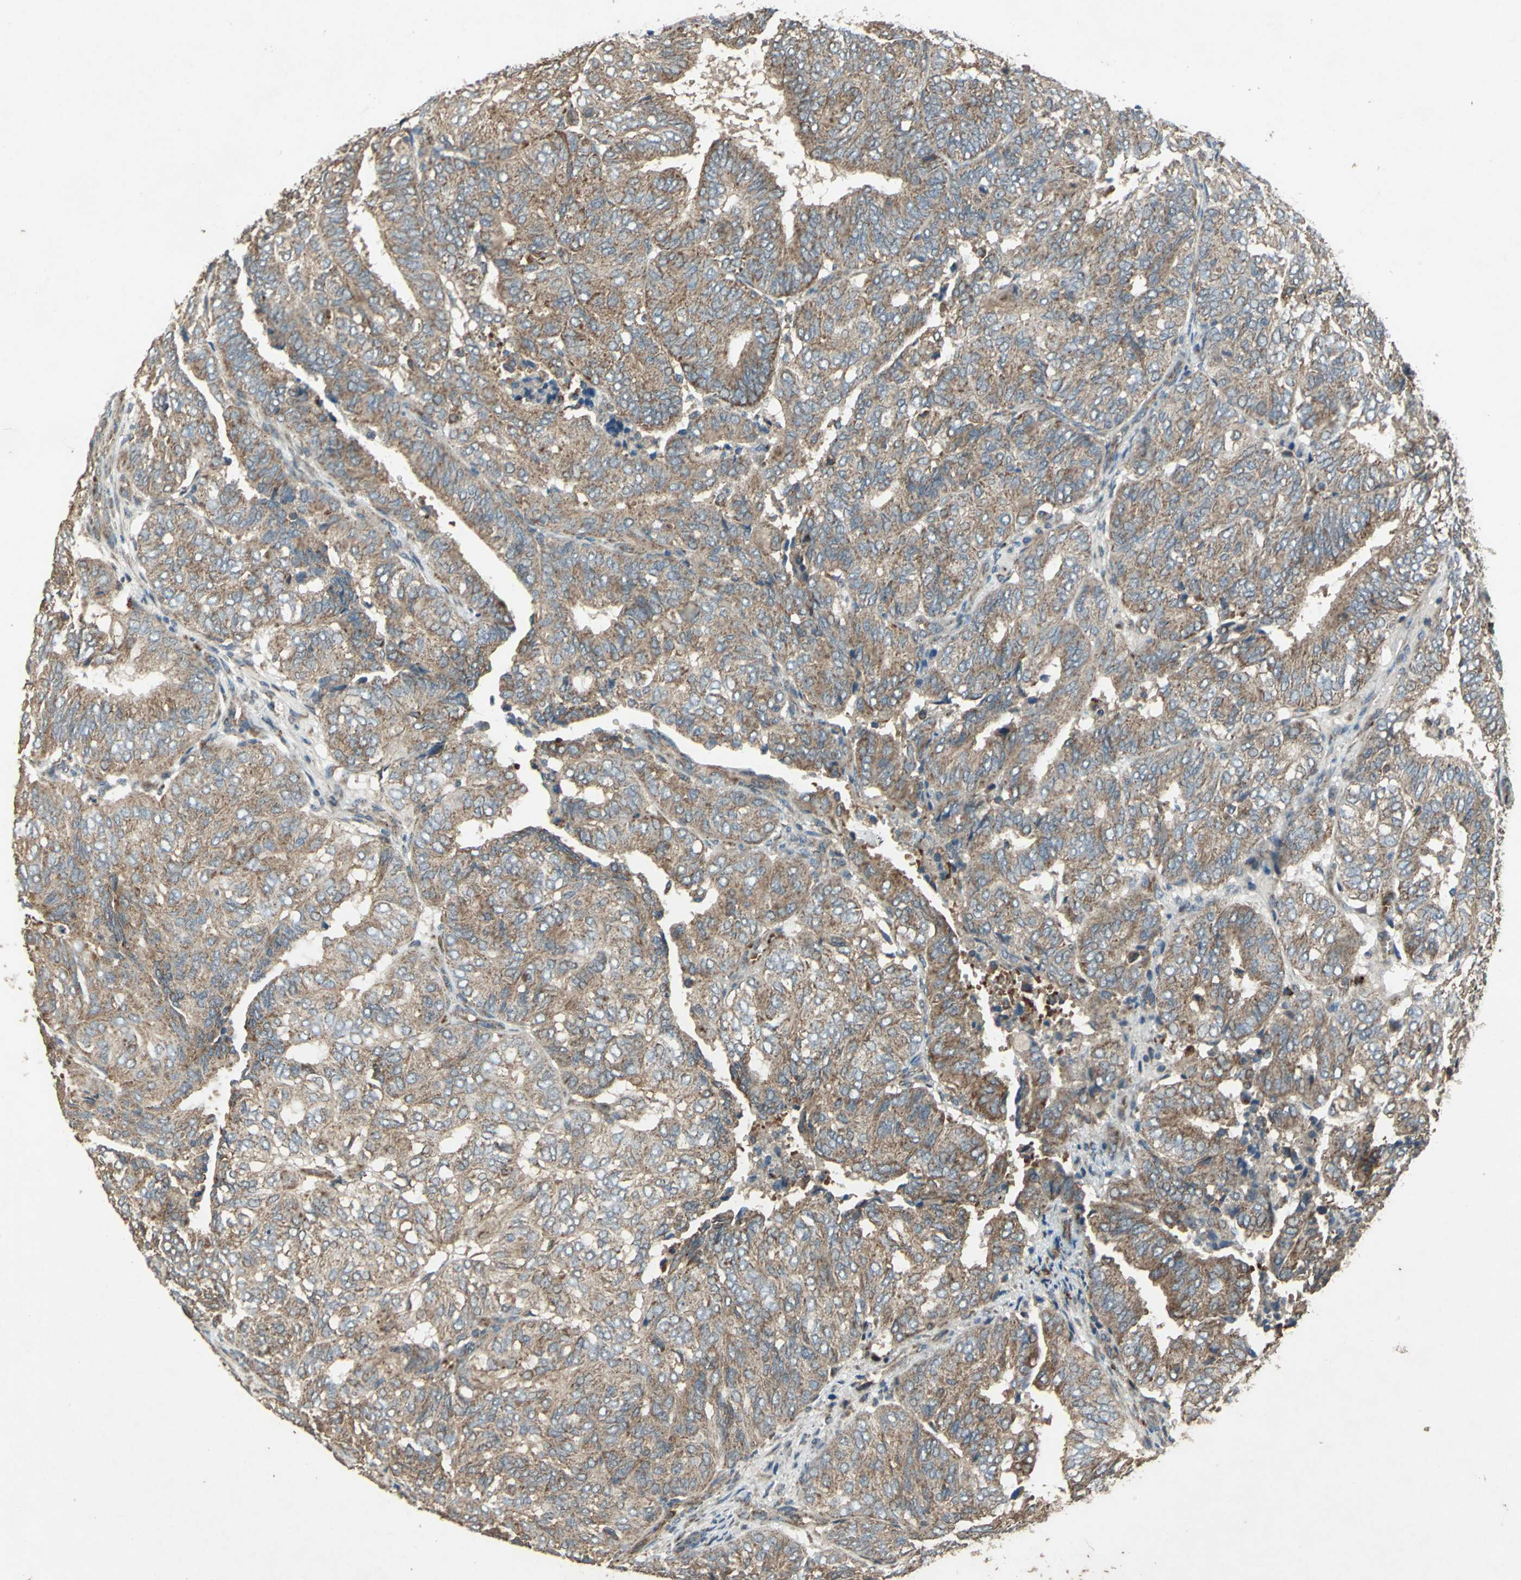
{"staining": {"intensity": "strong", "quantity": ">75%", "location": "cytoplasmic/membranous"}, "tissue": "endometrial cancer", "cell_type": "Tumor cells", "image_type": "cancer", "snomed": [{"axis": "morphology", "description": "Adenocarcinoma, NOS"}, {"axis": "topography", "description": "Uterus"}], "caption": "Human endometrial cancer (adenocarcinoma) stained for a protein (brown) shows strong cytoplasmic/membranous positive expression in approximately >75% of tumor cells.", "gene": "POLRMT", "patient": {"sex": "female", "age": 60}}